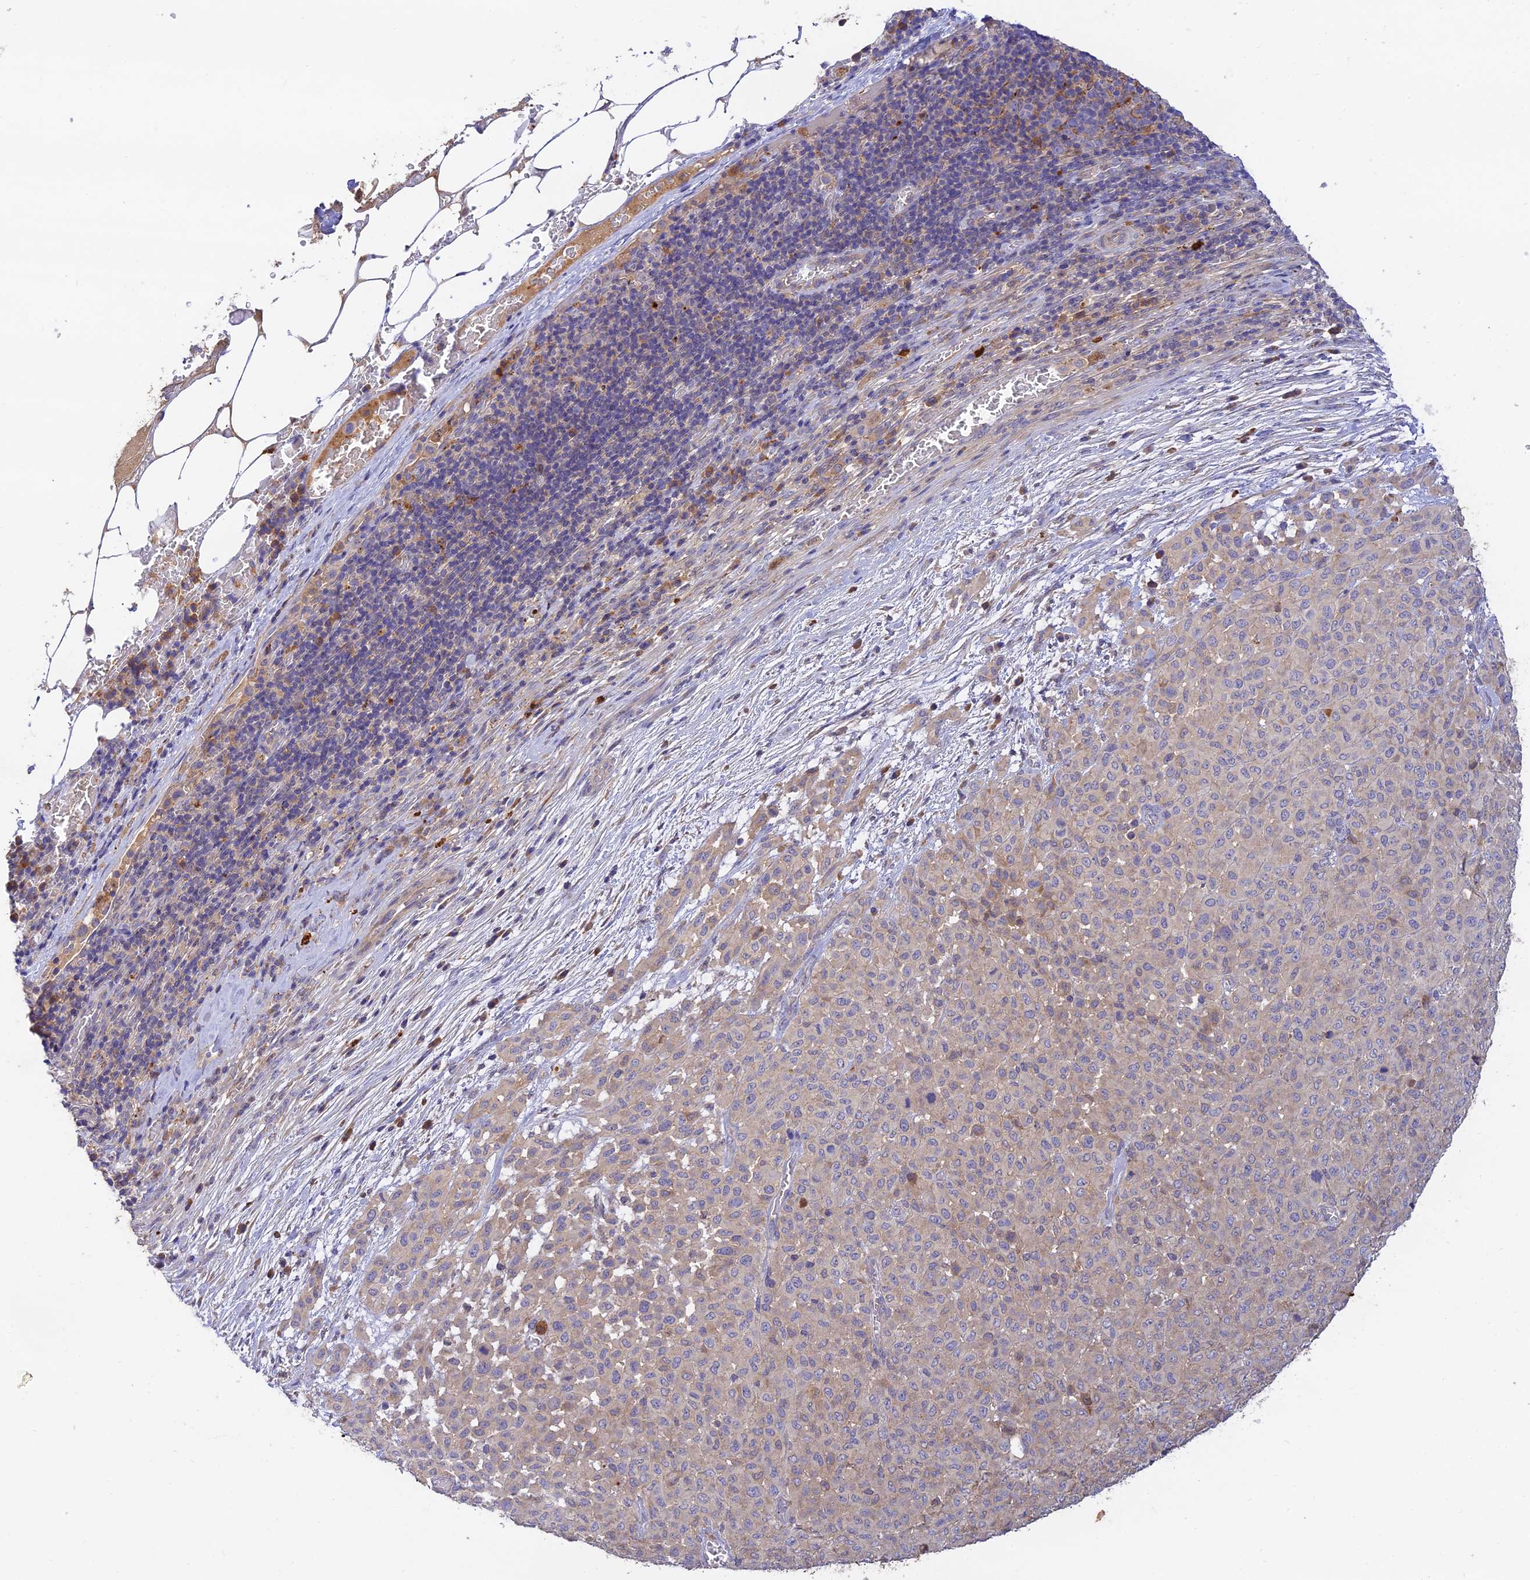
{"staining": {"intensity": "negative", "quantity": "none", "location": "none"}, "tissue": "melanoma", "cell_type": "Tumor cells", "image_type": "cancer", "snomed": [{"axis": "morphology", "description": "Malignant melanoma, Metastatic site"}, {"axis": "topography", "description": "Skin"}], "caption": "Tumor cells are negative for brown protein staining in malignant melanoma (metastatic site).", "gene": "ACSM5", "patient": {"sex": "female", "age": 81}}